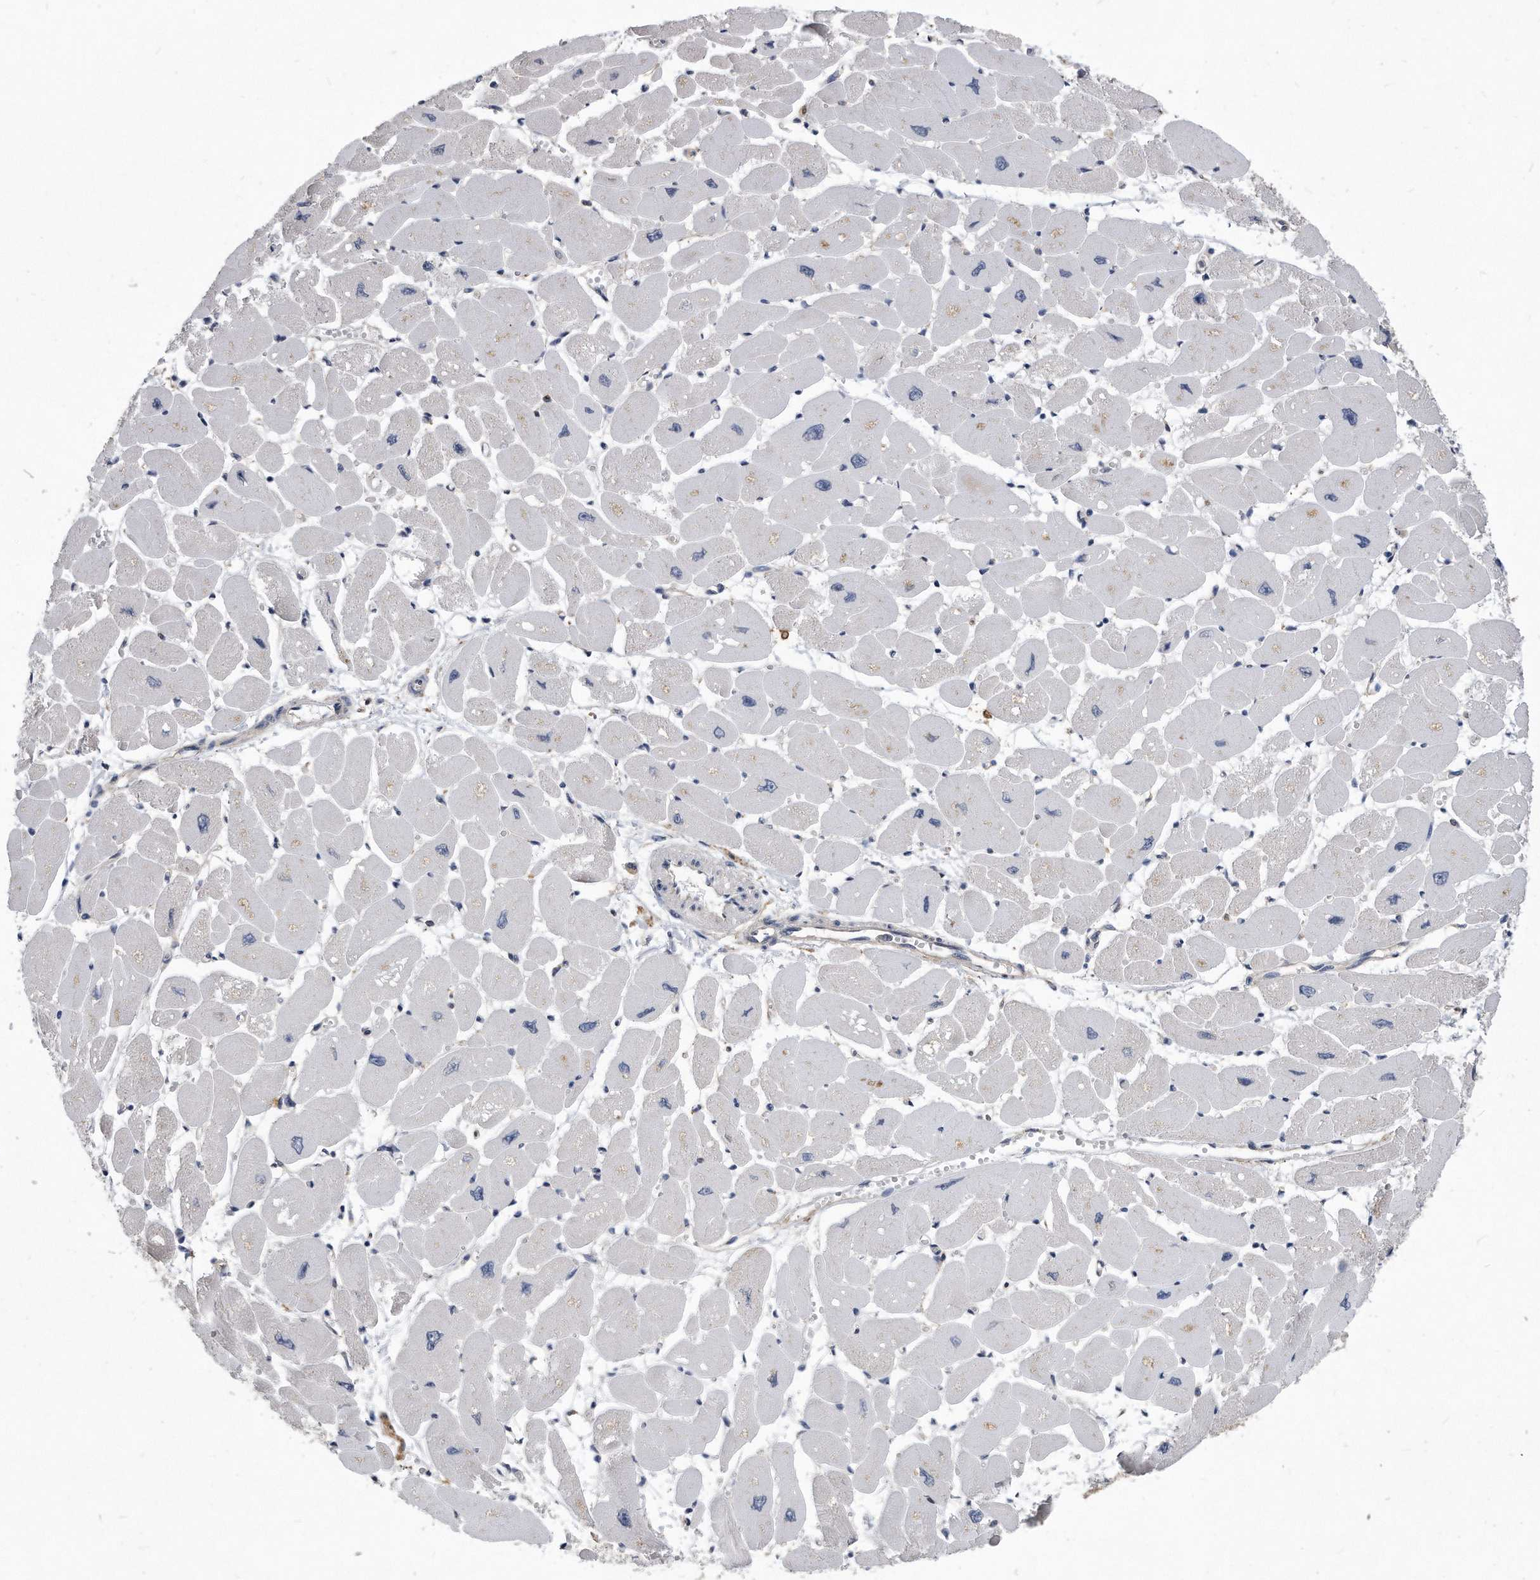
{"staining": {"intensity": "negative", "quantity": "none", "location": "none"}, "tissue": "heart muscle", "cell_type": "Cardiomyocytes", "image_type": "normal", "snomed": [{"axis": "morphology", "description": "Normal tissue, NOS"}, {"axis": "topography", "description": "Heart"}], "caption": "A high-resolution micrograph shows IHC staining of unremarkable heart muscle, which exhibits no significant staining in cardiomyocytes. (DAB (3,3'-diaminobenzidine) IHC with hematoxylin counter stain).", "gene": "ATG5", "patient": {"sex": "female", "age": 54}}